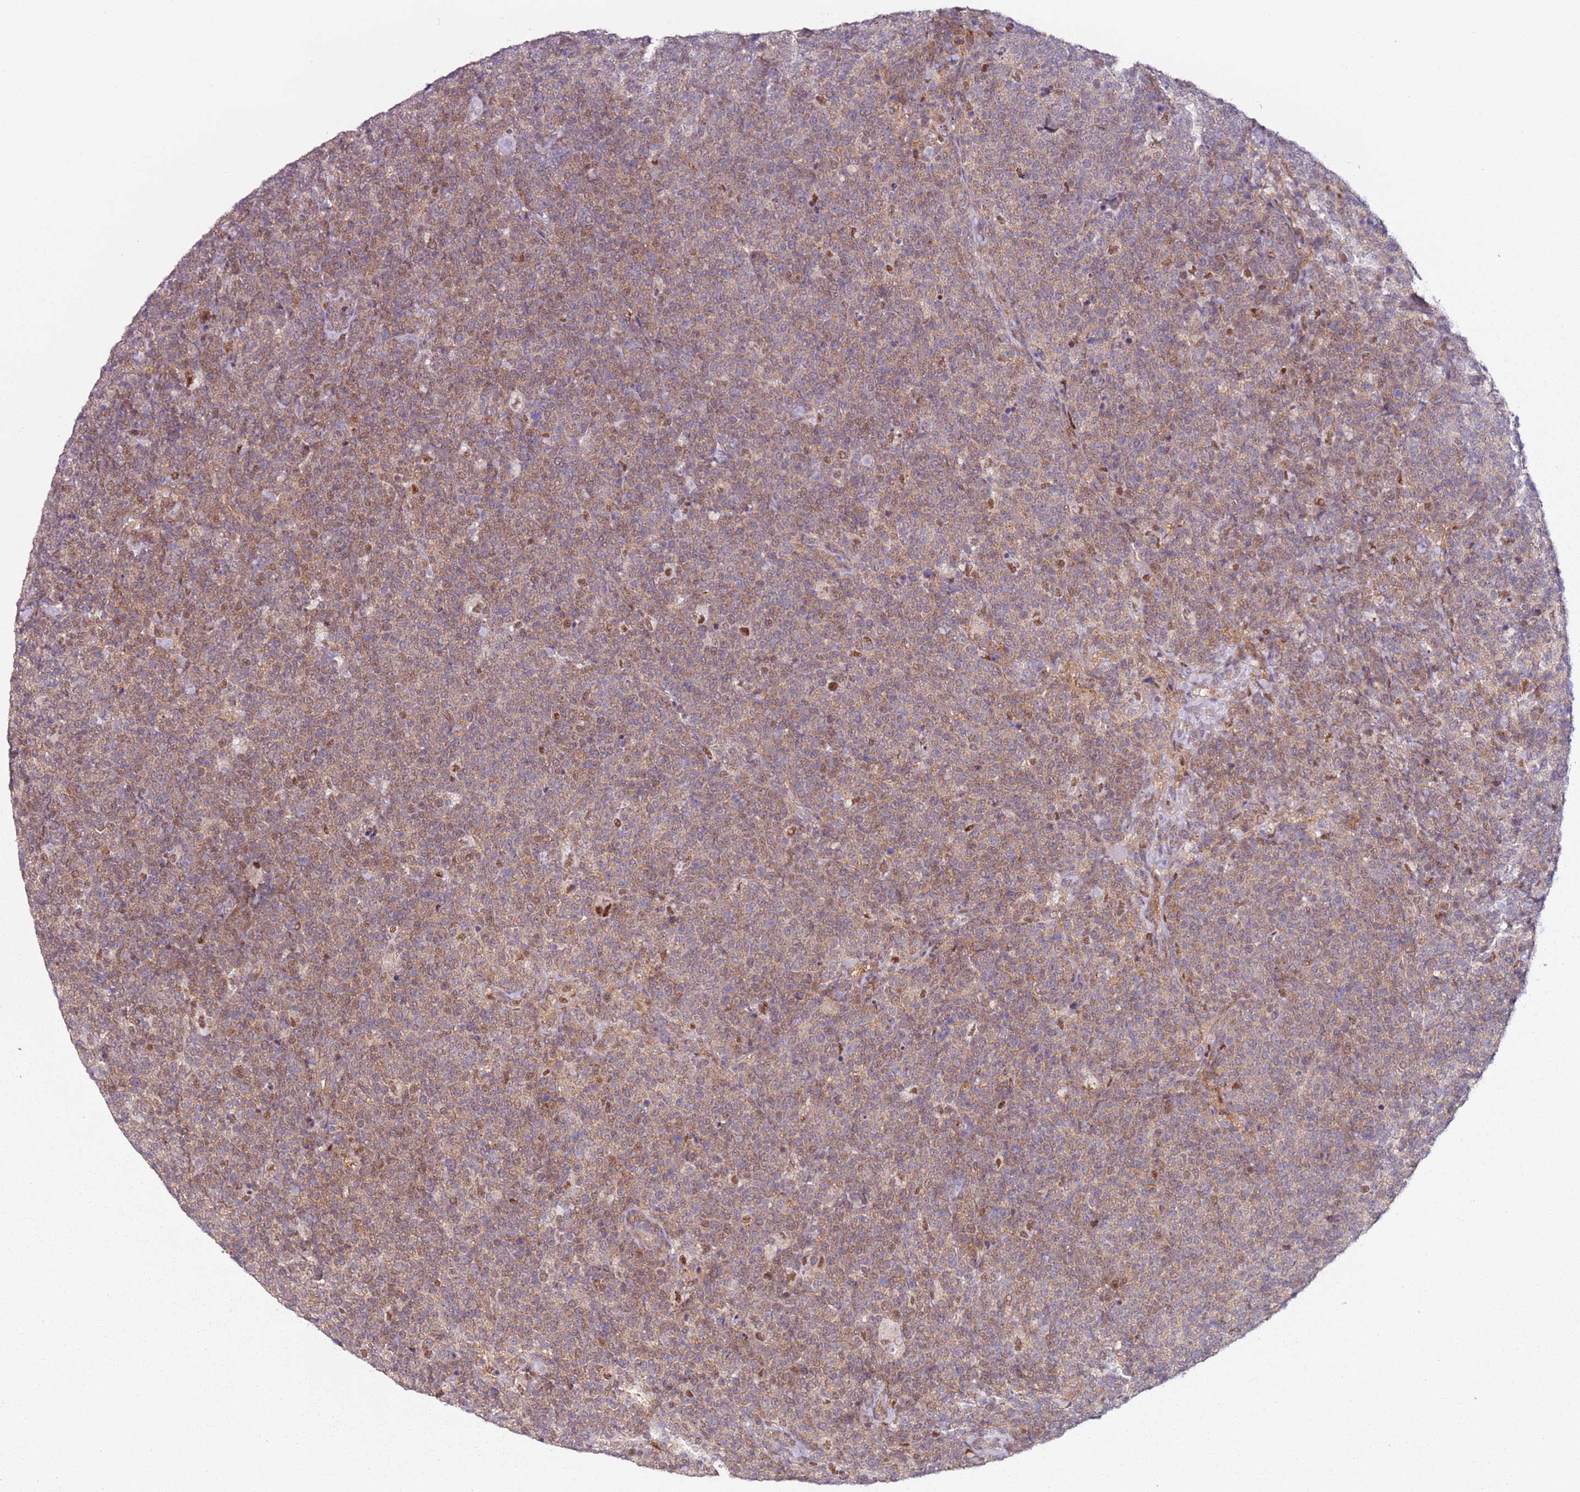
{"staining": {"intensity": "weak", "quantity": ">75%", "location": "cytoplasmic/membranous"}, "tissue": "lymphoma", "cell_type": "Tumor cells", "image_type": "cancer", "snomed": [{"axis": "morphology", "description": "Malignant lymphoma, non-Hodgkin's type, High grade"}, {"axis": "topography", "description": "Lymph node"}], "caption": "Immunohistochemistry of human lymphoma demonstrates low levels of weak cytoplasmic/membranous positivity in approximately >75% of tumor cells.", "gene": "PSMD4", "patient": {"sex": "male", "age": 61}}